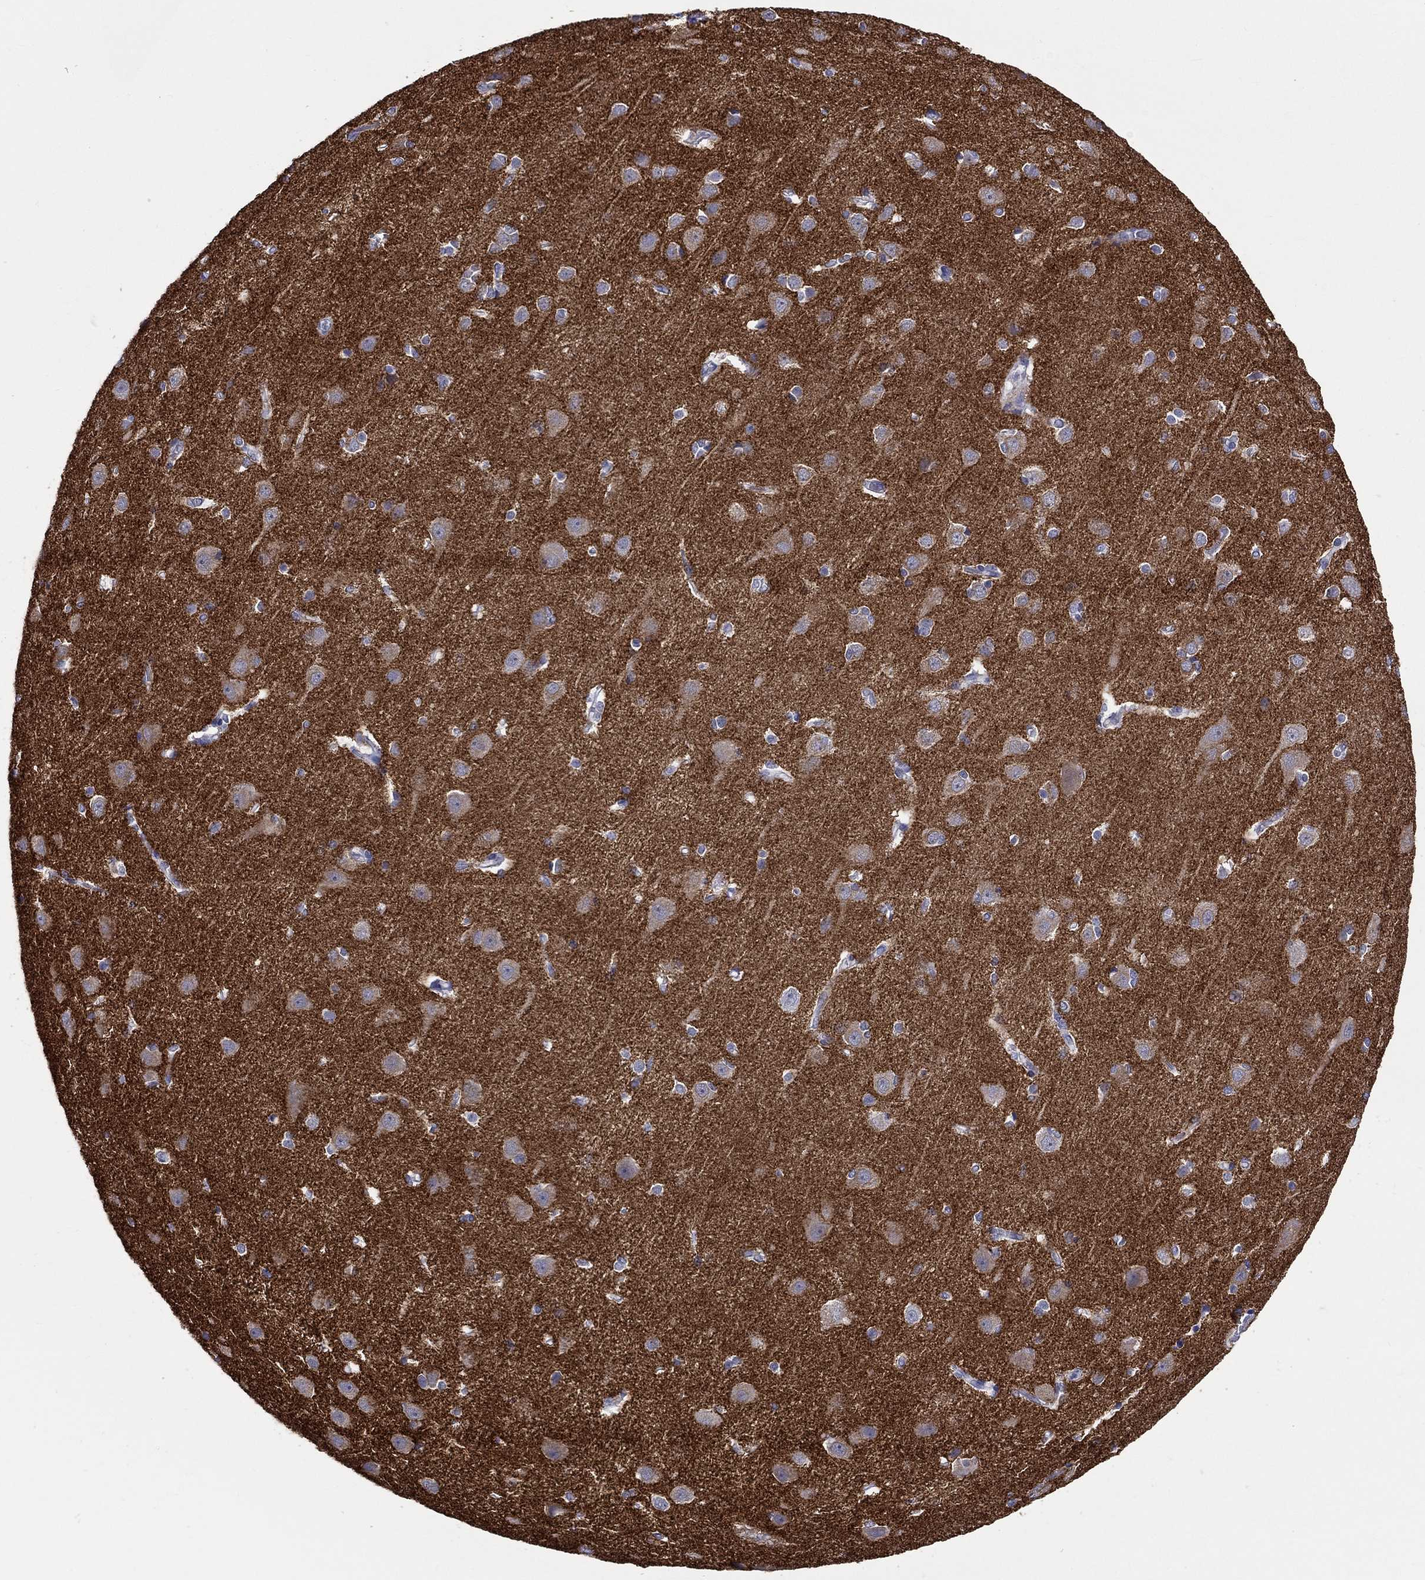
{"staining": {"intensity": "negative", "quantity": "none", "location": "none"}, "tissue": "cerebral cortex", "cell_type": "Endothelial cells", "image_type": "normal", "snomed": [{"axis": "morphology", "description": "Normal tissue, NOS"}, {"axis": "topography", "description": "Cerebral cortex"}], "caption": "Immunohistochemistry (IHC) of benign cerebral cortex shows no staining in endothelial cells.", "gene": "SLC30A3", "patient": {"sex": "male", "age": 37}}